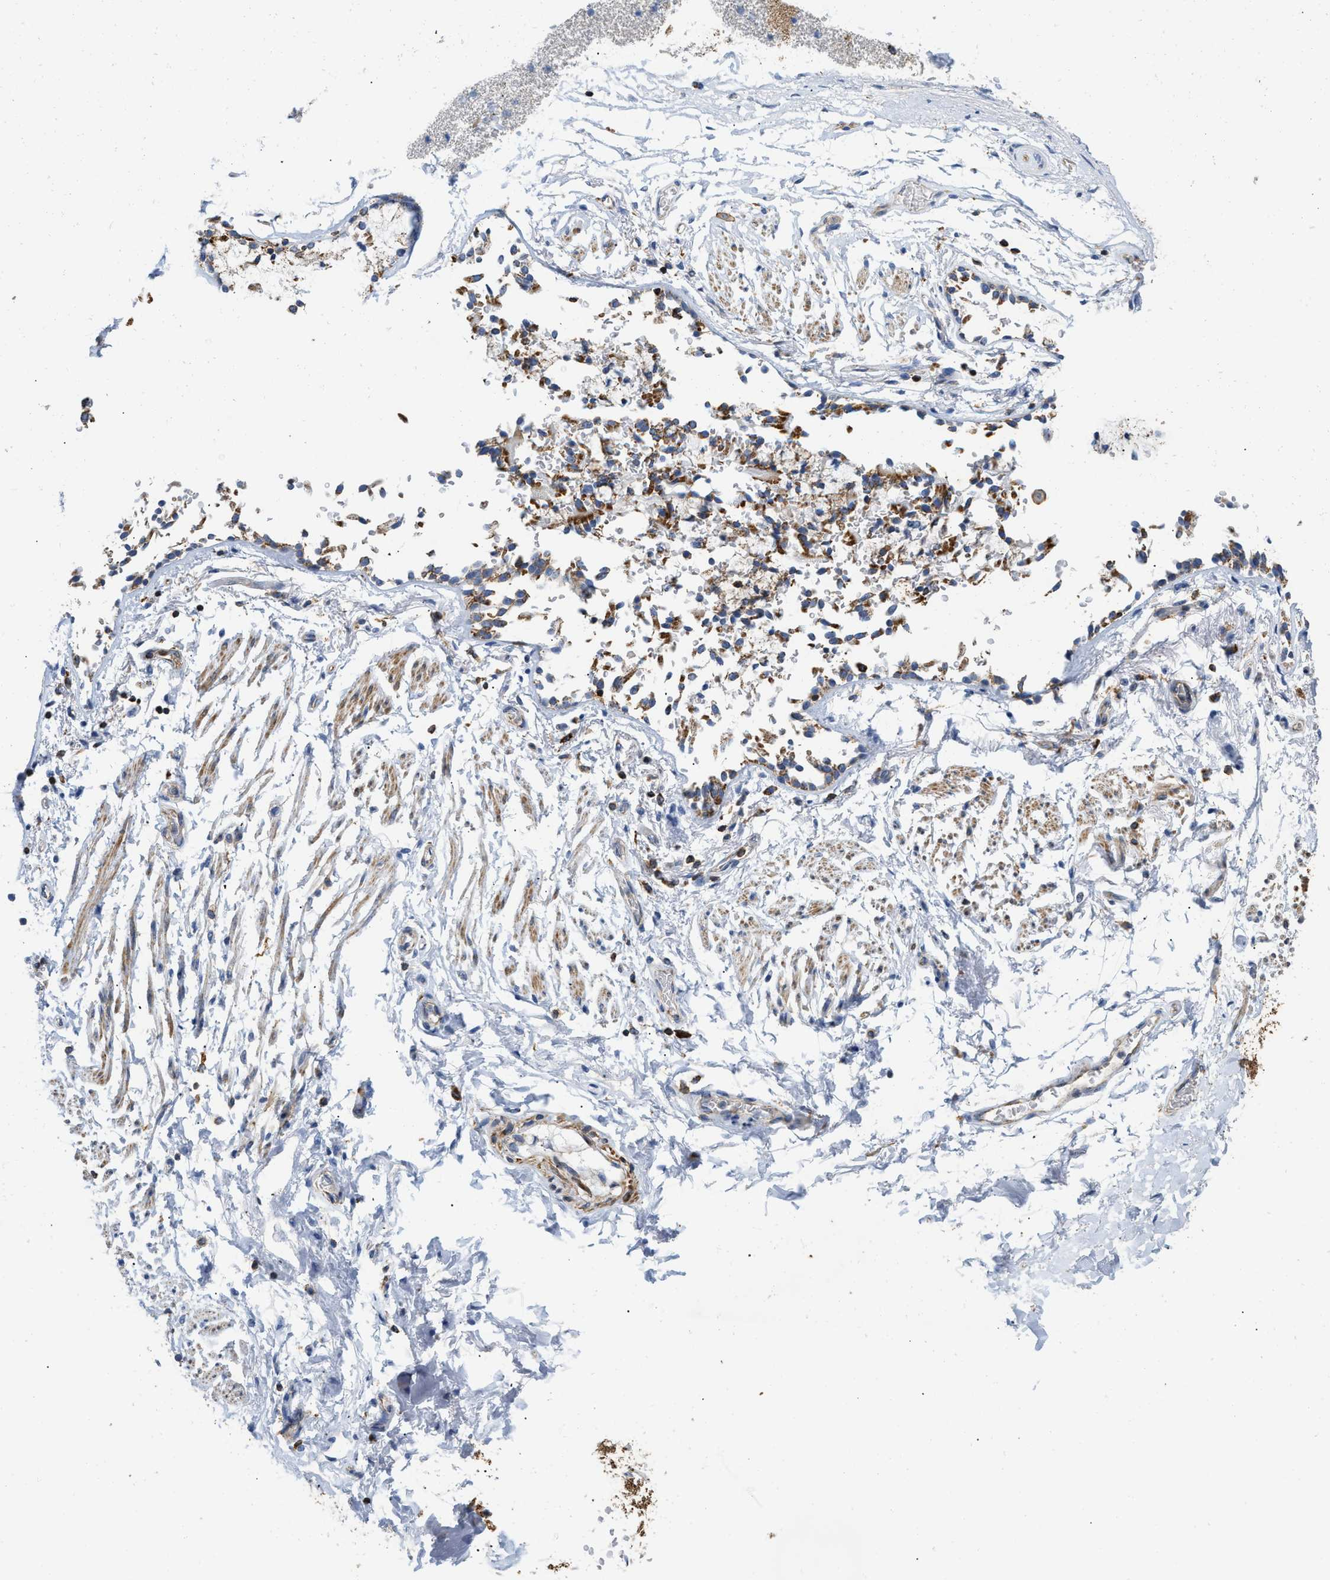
{"staining": {"intensity": "weak", "quantity": "<25%", "location": "cytoplasmic/membranous"}, "tissue": "adipose tissue", "cell_type": "Adipocytes", "image_type": "normal", "snomed": [{"axis": "morphology", "description": "Normal tissue, NOS"}, {"axis": "topography", "description": "Cartilage tissue"}, {"axis": "topography", "description": "Lung"}], "caption": "Adipose tissue stained for a protein using immunohistochemistry reveals no staining adipocytes.", "gene": "GRB10", "patient": {"sex": "female", "age": 77}}